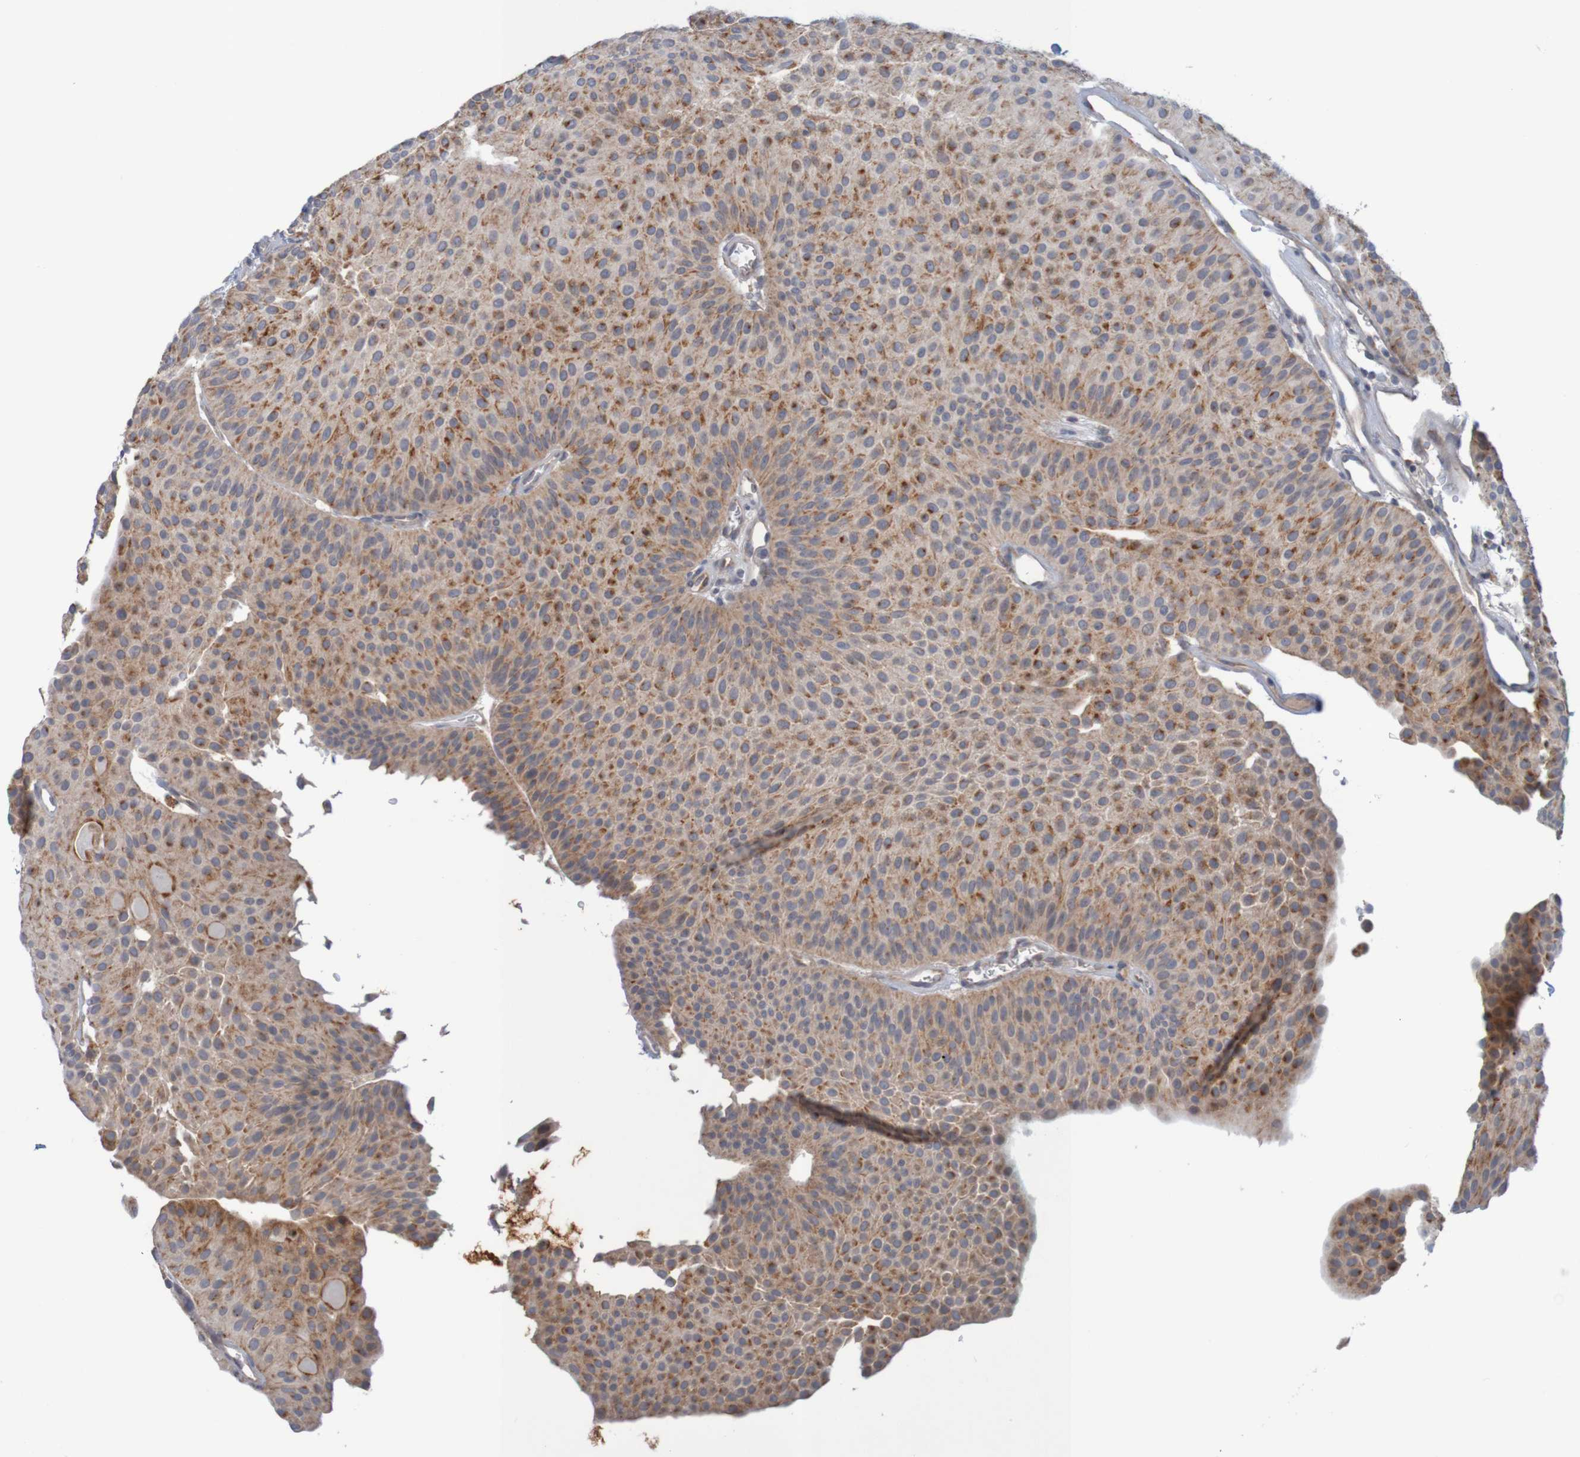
{"staining": {"intensity": "moderate", "quantity": ">75%", "location": "cytoplasmic/membranous"}, "tissue": "urothelial cancer", "cell_type": "Tumor cells", "image_type": "cancer", "snomed": [{"axis": "morphology", "description": "Urothelial carcinoma, Low grade"}, {"axis": "topography", "description": "Urinary bladder"}], "caption": "Protein staining of low-grade urothelial carcinoma tissue displays moderate cytoplasmic/membranous positivity in about >75% of tumor cells.", "gene": "NAV2", "patient": {"sex": "female", "age": 60}}